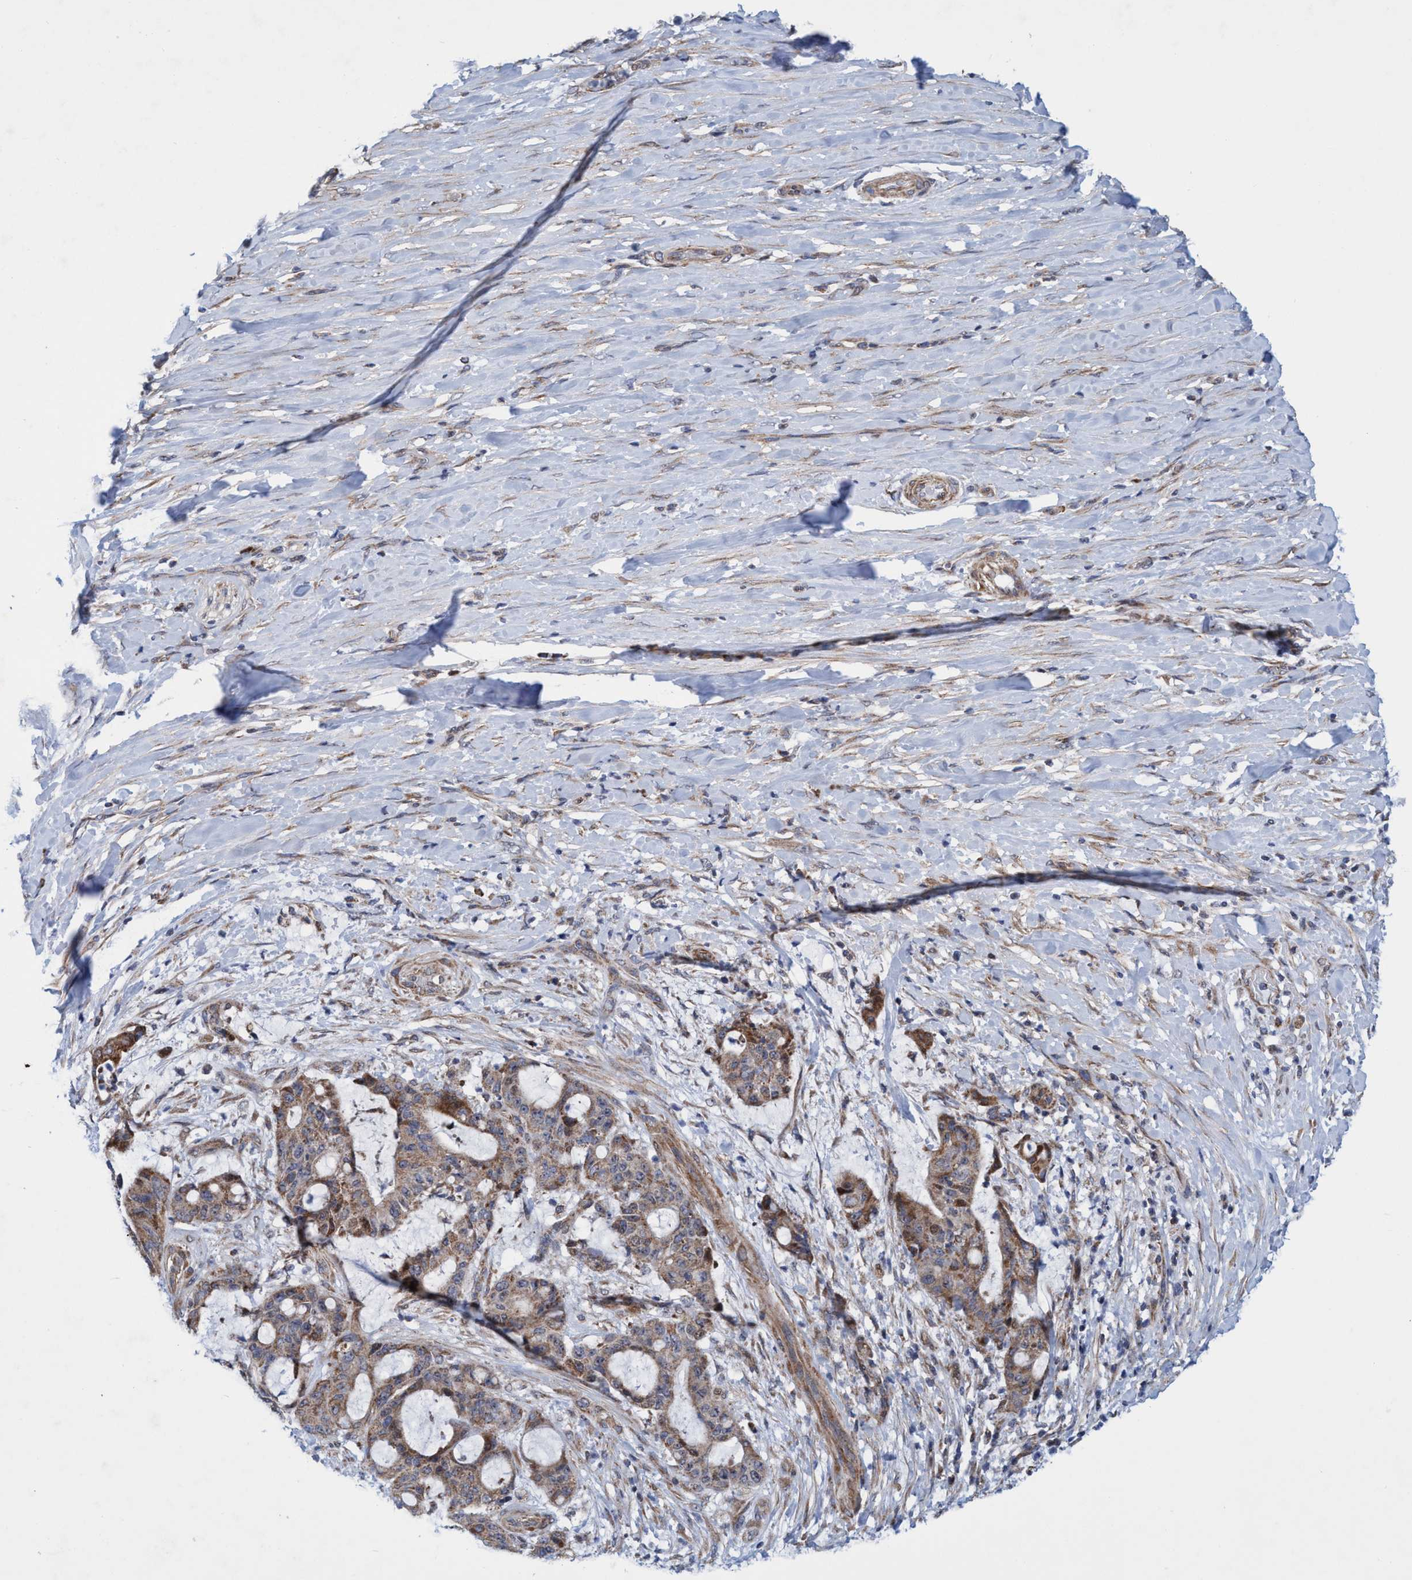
{"staining": {"intensity": "moderate", "quantity": ">75%", "location": "cytoplasmic/membranous"}, "tissue": "liver cancer", "cell_type": "Tumor cells", "image_type": "cancer", "snomed": [{"axis": "morphology", "description": "Cholangiocarcinoma"}, {"axis": "topography", "description": "Liver"}], "caption": "This is a micrograph of IHC staining of liver cancer (cholangiocarcinoma), which shows moderate expression in the cytoplasmic/membranous of tumor cells.", "gene": "POLR1F", "patient": {"sex": "female", "age": 73}}